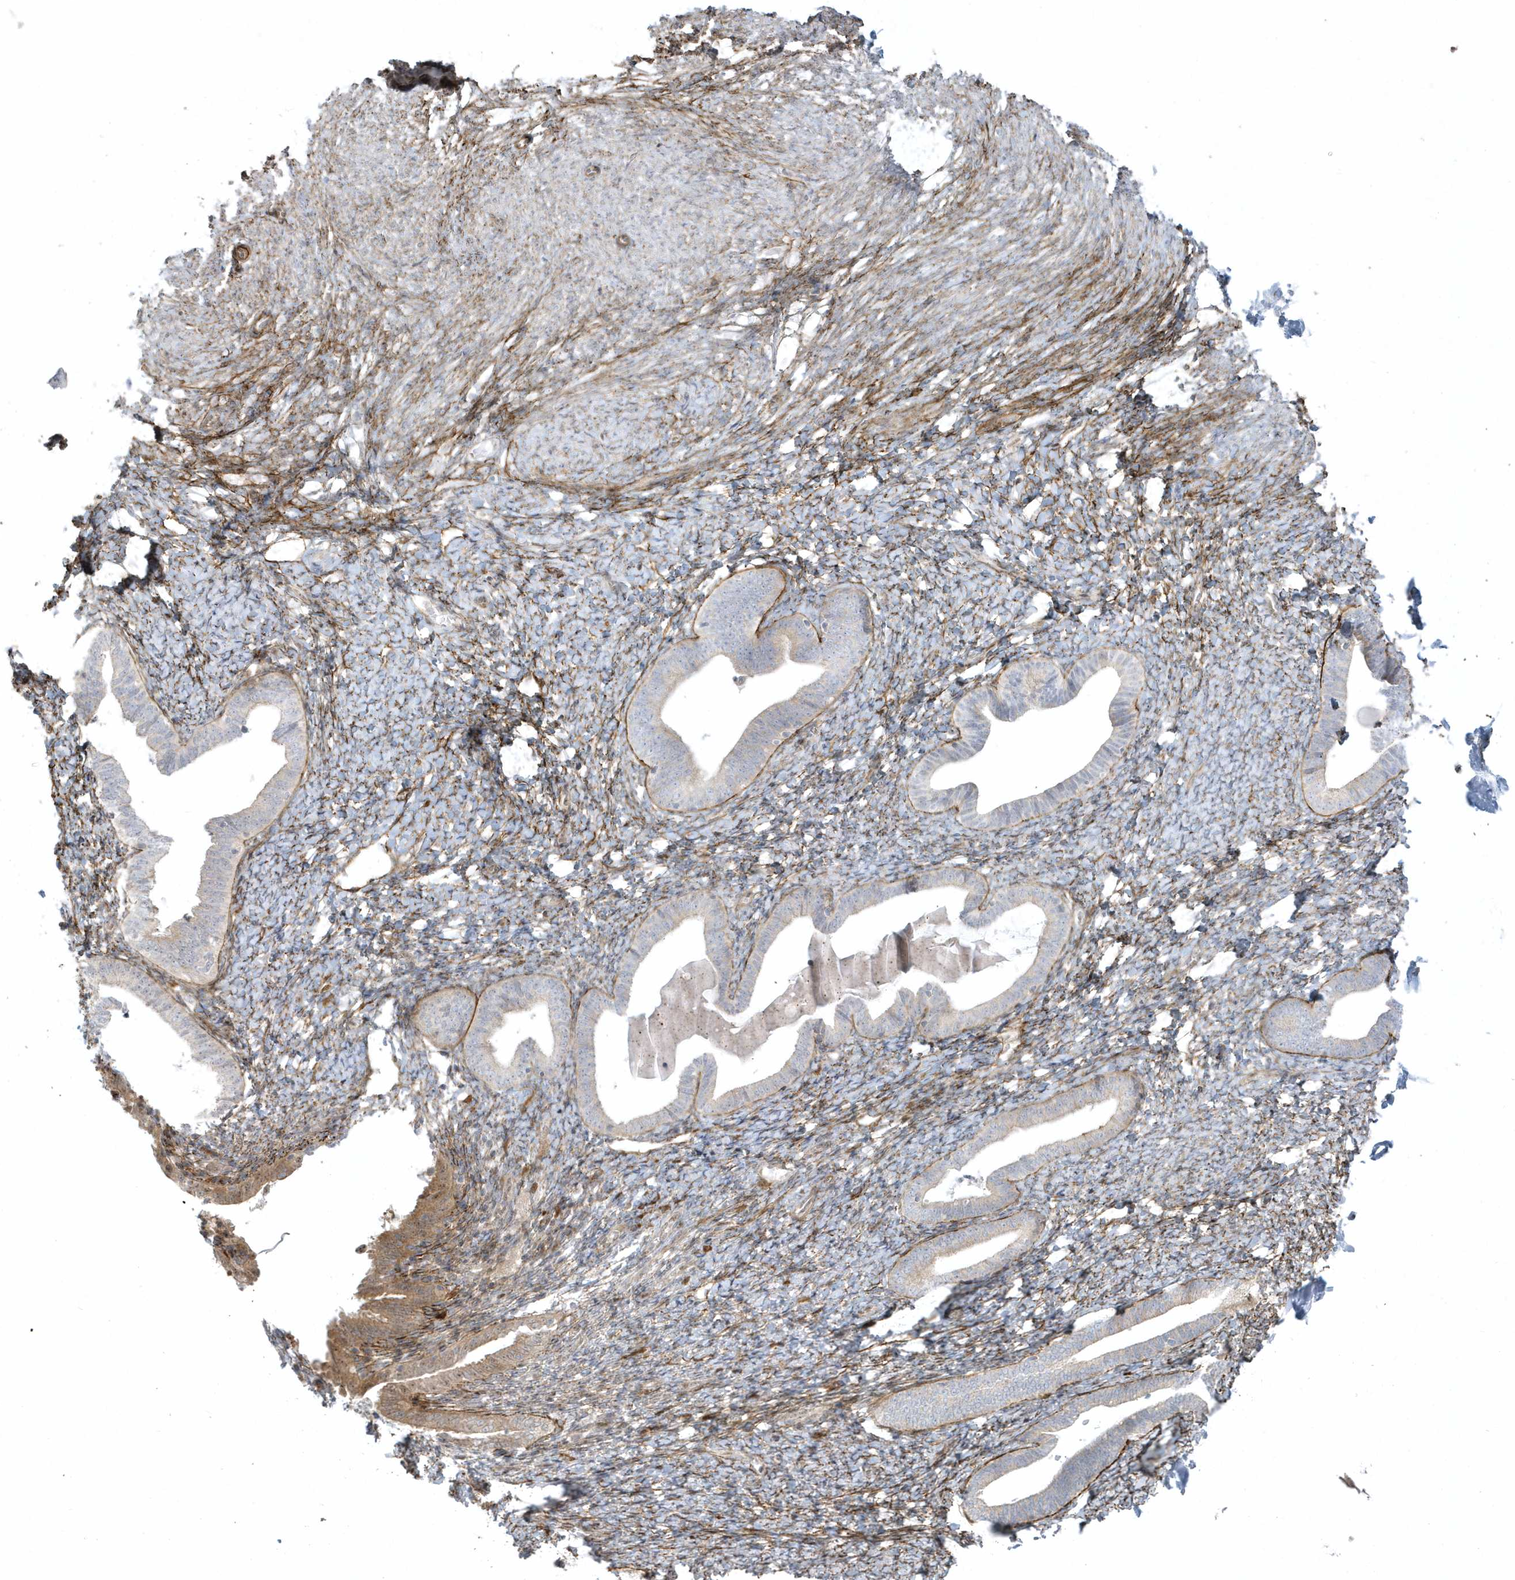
{"staining": {"intensity": "moderate", "quantity": "<25%", "location": "cytoplasmic/membranous"}, "tissue": "endometrium", "cell_type": "Cells in endometrial stroma", "image_type": "normal", "snomed": [{"axis": "morphology", "description": "Normal tissue, NOS"}, {"axis": "topography", "description": "Endometrium"}], "caption": "This is an image of immunohistochemistry (IHC) staining of benign endometrium, which shows moderate staining in the cytoplasmic/membranous of cells in endometrial stroma.", "gene": "MASP2", "patient": {"sex": "female", "age": 72}}